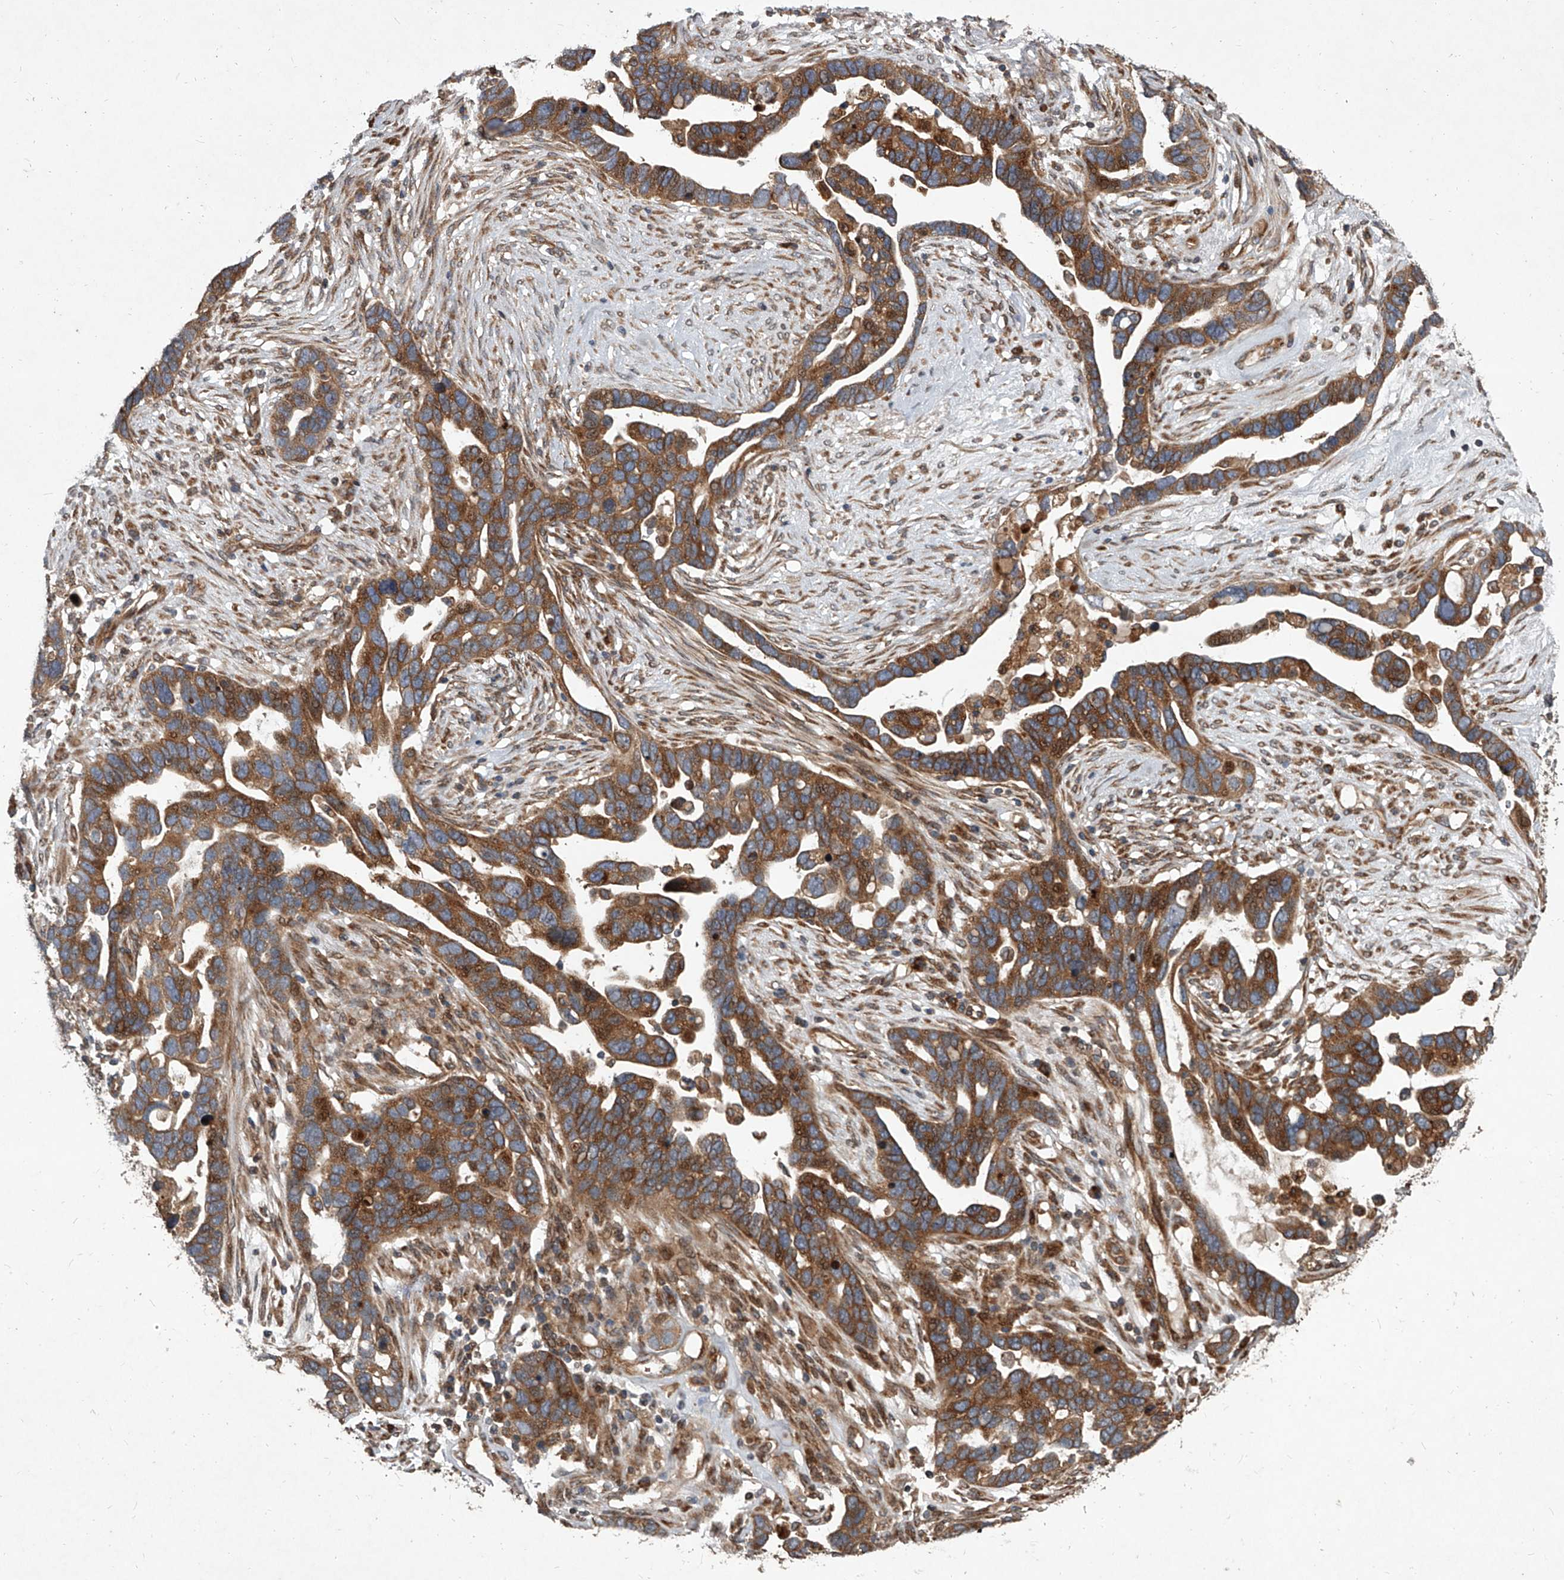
{"staining": {"intensity": "moderate", "quantity": ">75%", "location": "cytoplasmic/membranous"}, "tissue": "ovarian cancer", "cell_type": "Tumor cells", "image_type": "cancer", "snomed": [{"axis": "morphology", "description": "Cystadenocarcinoma, serous, NOS"}, {"axis": "topography", "description": "Ovary"}], "caption": "A brown stain labels moderate cytoplasmic/membranous expression of a protein in human ovarian cancer tumor cells.", "gene": "EVA1C", "patient": {"sex": "female", "age": 54}}